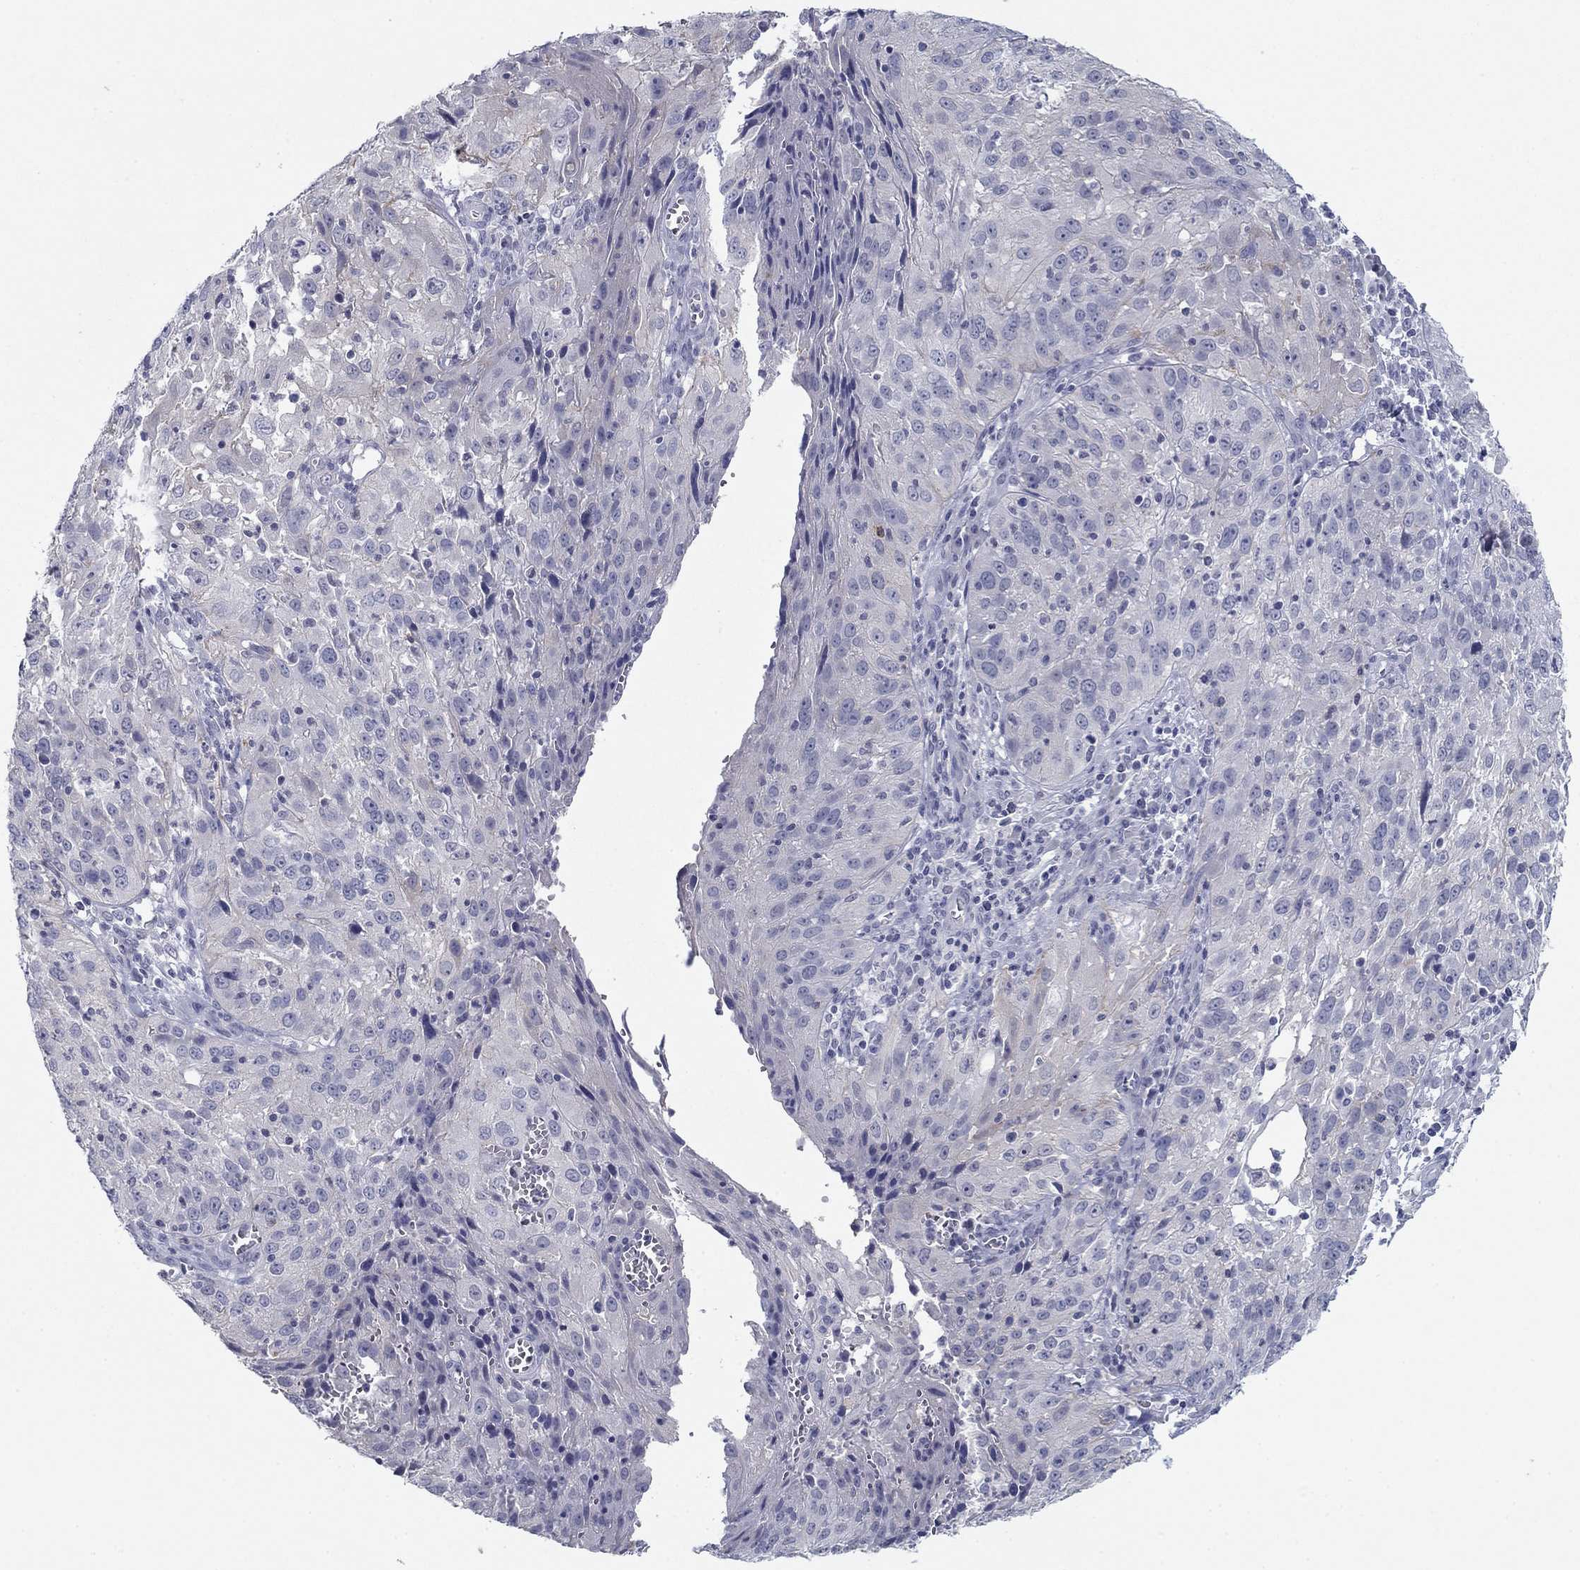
{"staining": {"intensity": "negative", "quantity": "none", "location": "none"}, "tissue": "cervical cancer", "cell_type": "Tumor cells", "image_type": "cancer", "snomed": [{"axis": "morphology", "description": "Squamous cell carcinoma, NOS"}, {"axis": "topography", "description": "Cervix"}], "caption": "Cervical cancer (squamous cell carcinoma) was stained to show a protein in brown. There is no significant expression in tumor cells.", "gene": "PLS1", "patient": {"sex": "female", "age": 32}}